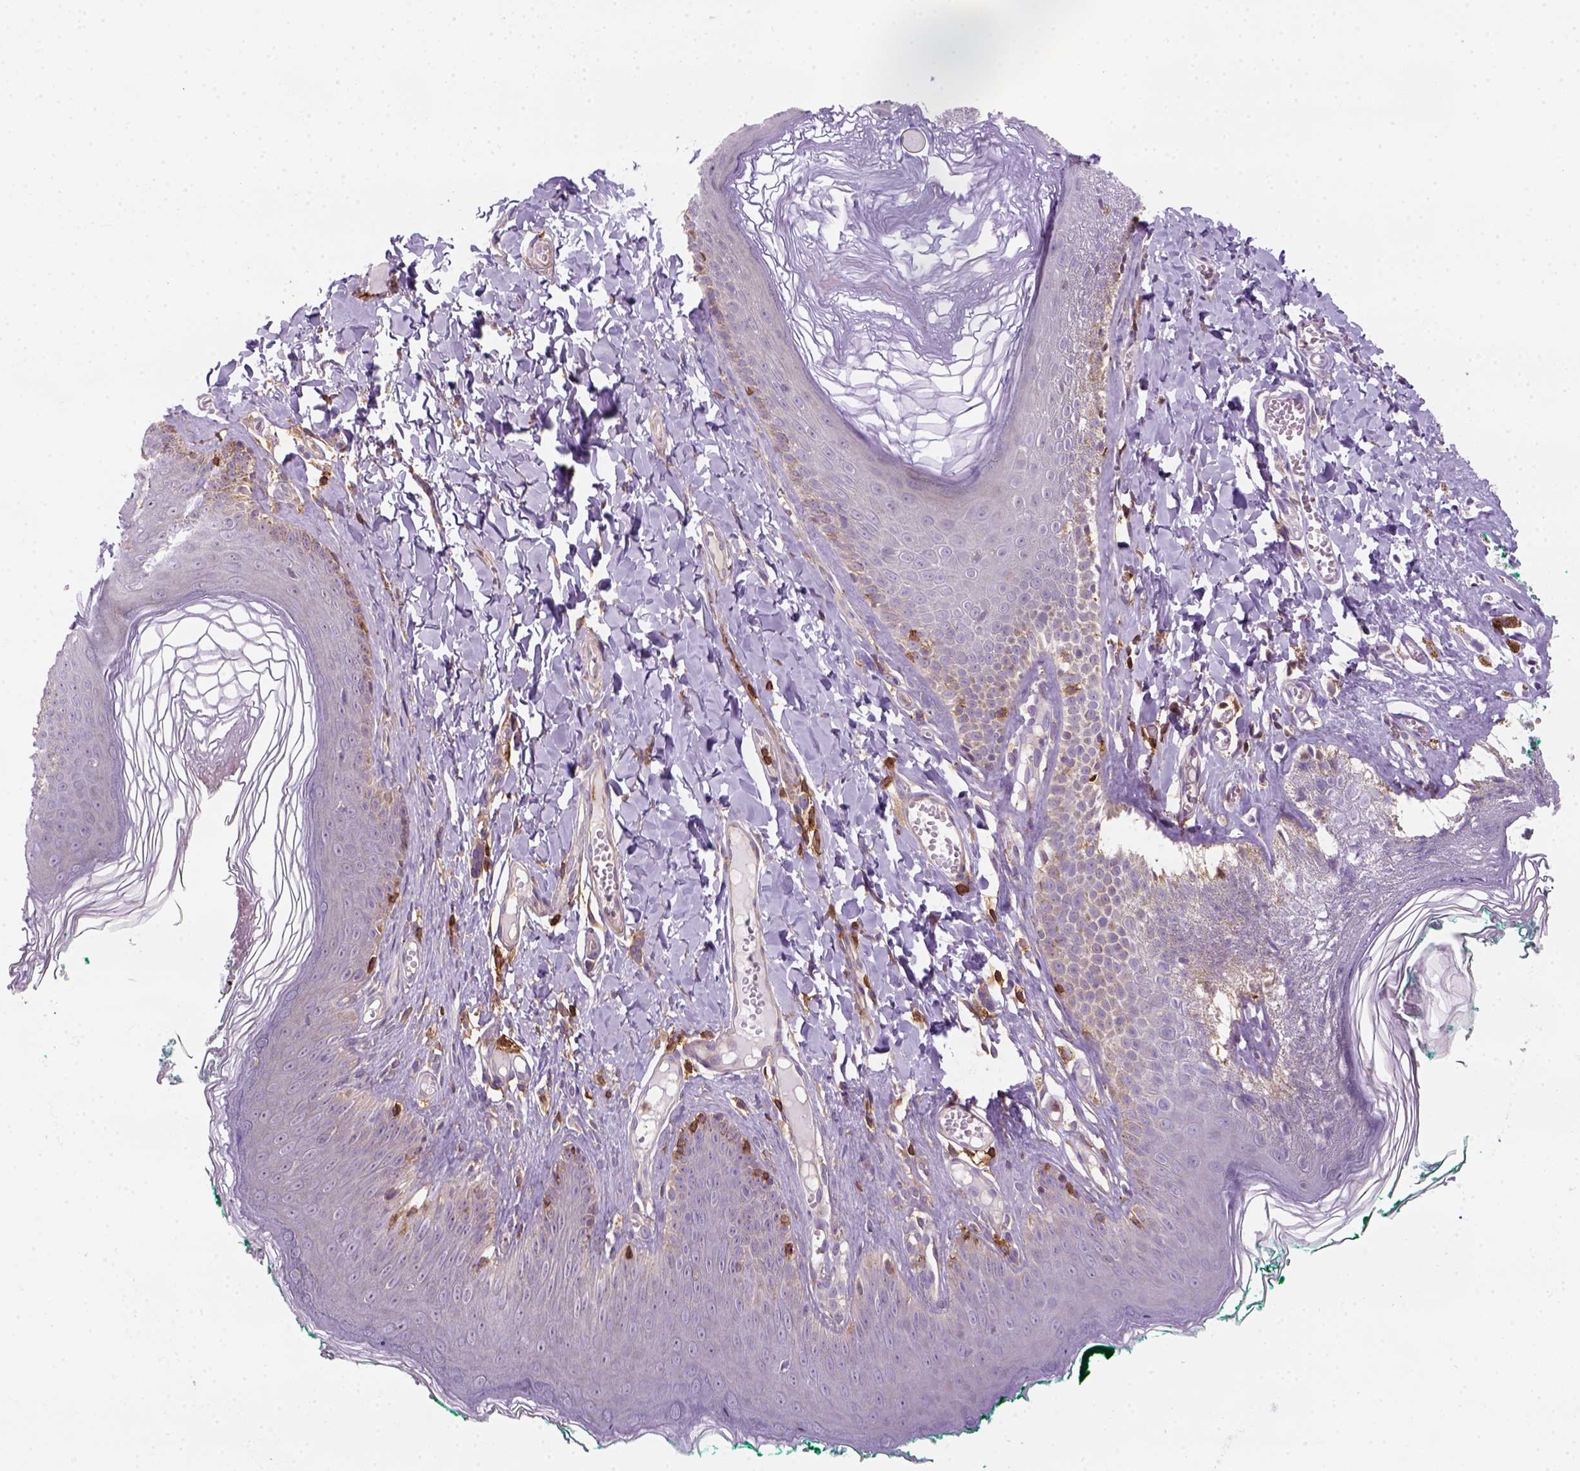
{"staining": {"intensity": "weak", "quantity": "<25%", "location": "cytoplasmic/membranous"}, "tissue": "skin", "cell_type": "Epidermal cells", "image_type": "normal", "snomed": [{"axis": "morphology", "description": "Normal tissue, NOS"}, {"axis": "topography", "description": "Vulva"}, {"axis": "topography", "description": "Peripheral nerve tissue"}], "caption": "There is no significant positivity in epidermal cells of skin. (DAB (3,3'-diaminobenzidine) immunohistochemistry with hematoxylin counter stain).", "gene": "GPRC5D", "patient": {"sex": "female", "age": 66}}